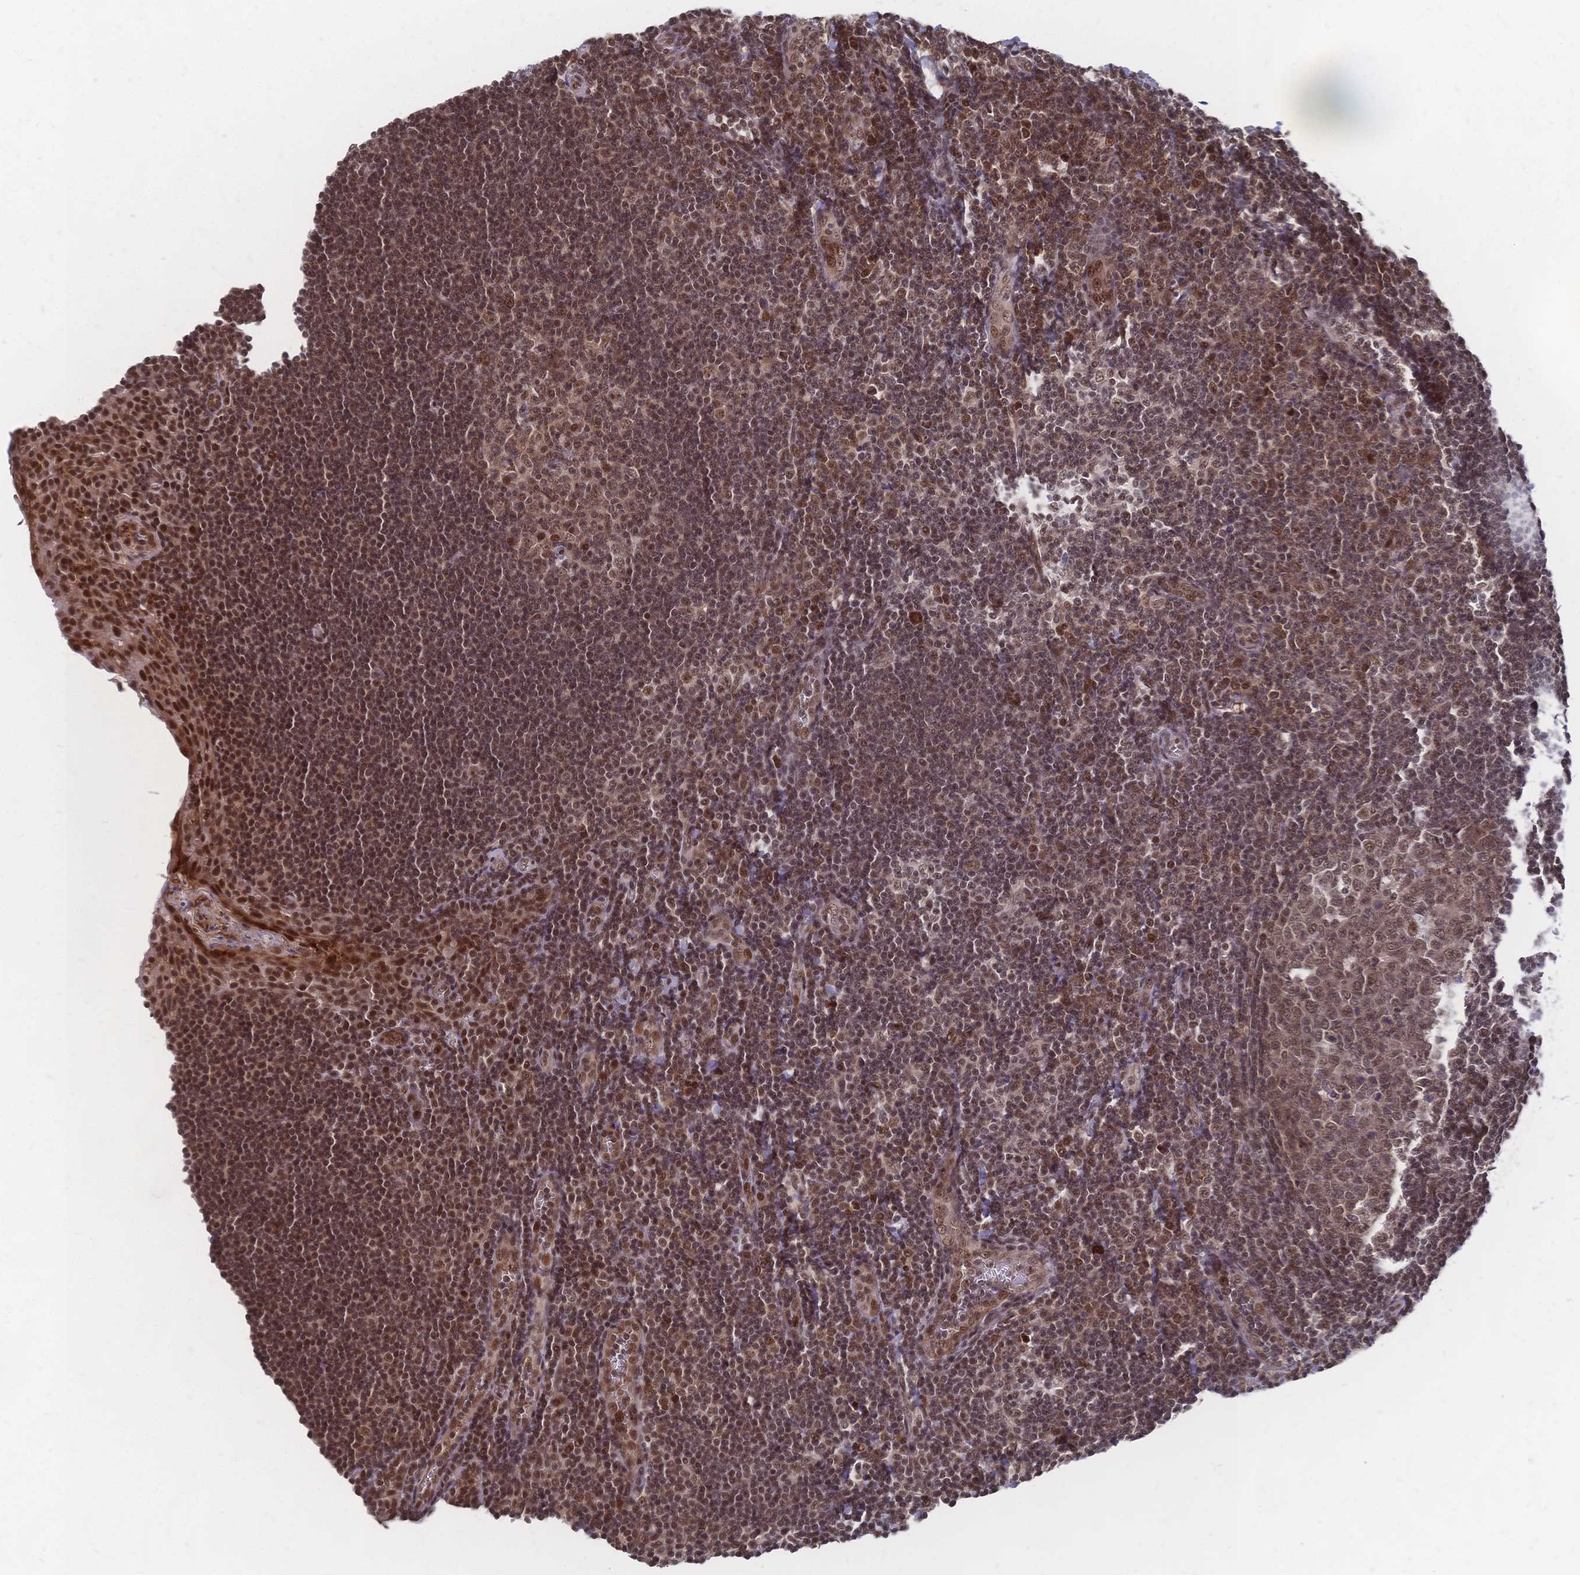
{"staining": {"intensity": "moderate", "quantity": ">75%", "location": "nuclear"}, "tissue": "tonsil", "cell_type": "Germinal center cells", "image_type": "normal", "snomed": [{"axis": "morphology", "description": "Normal tissue, NOS"}, {"axis": "topography", "description": "Tonsil"}], "caption": "A histopathology image of human tonsil stained for a protein shows moderate nuclear brown staining in germinal center cells. (Stains: DAB (3,3'-diaminobenzidine) in brown, nuclei in blue, Microscopy: brightfield microscopy at high magnification).", "gene": "NELFA", "patient": {"sex": "male", "age": 27}}